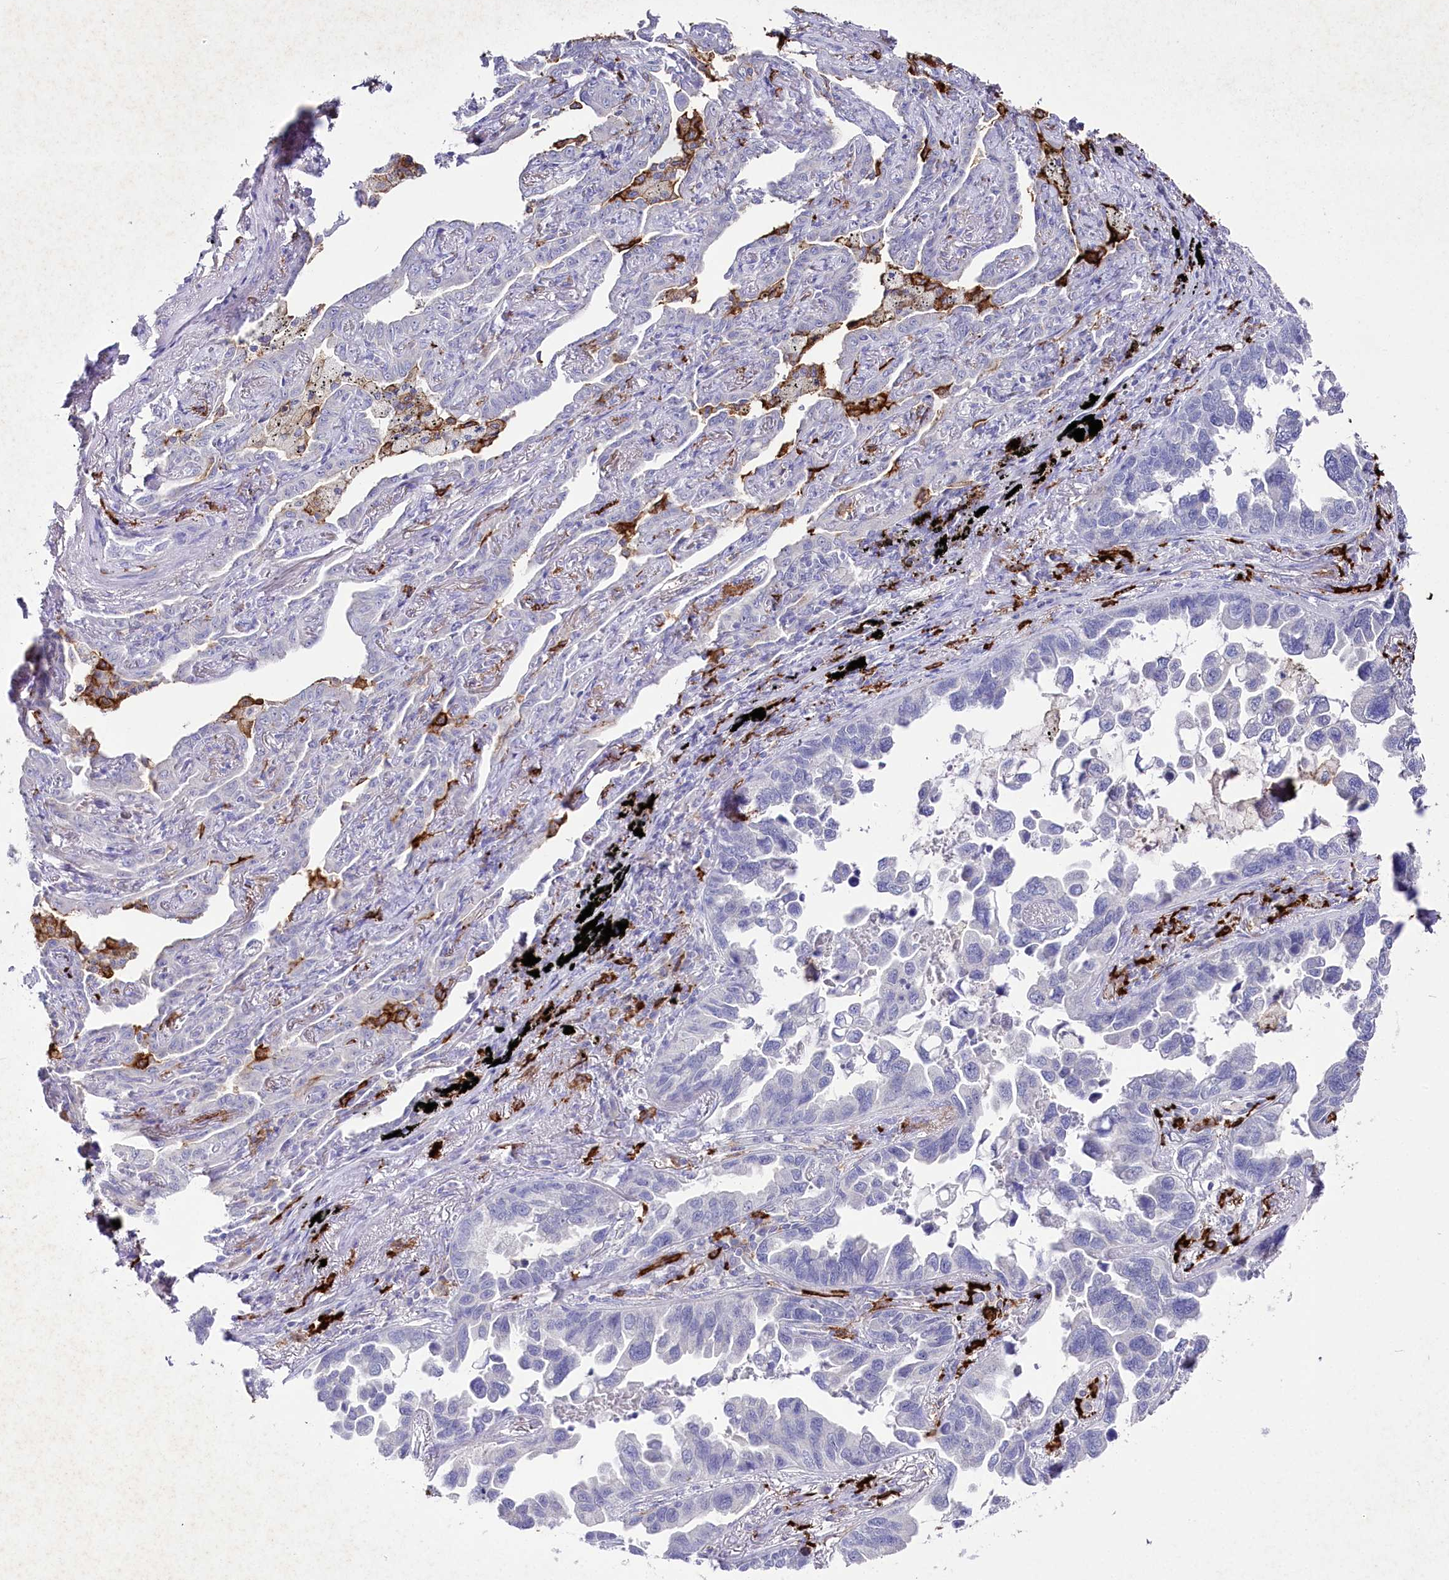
{"staining": {"intensity": "negative", "quantity": "none", "location": "none"}, "tissue": "lung cancer", "cell_type": "Tumor cells", "image_type": "cancer", "snomed": [{"axis": "morphology", "description": "Adenocarcinoma, NOS"}, {"axis": "topography", "description": "Lung"}], "caption": "There is no significant positivity in tumor cells of adenocarcinoma (lung). The staining is performed using DAB (3,3'-diaminobenzidine) brown chromogen with nuclei counter-stained in using hematoxylin.", "gene": "CLEC4M", "patient": {"sex": "male", "age": 67}}